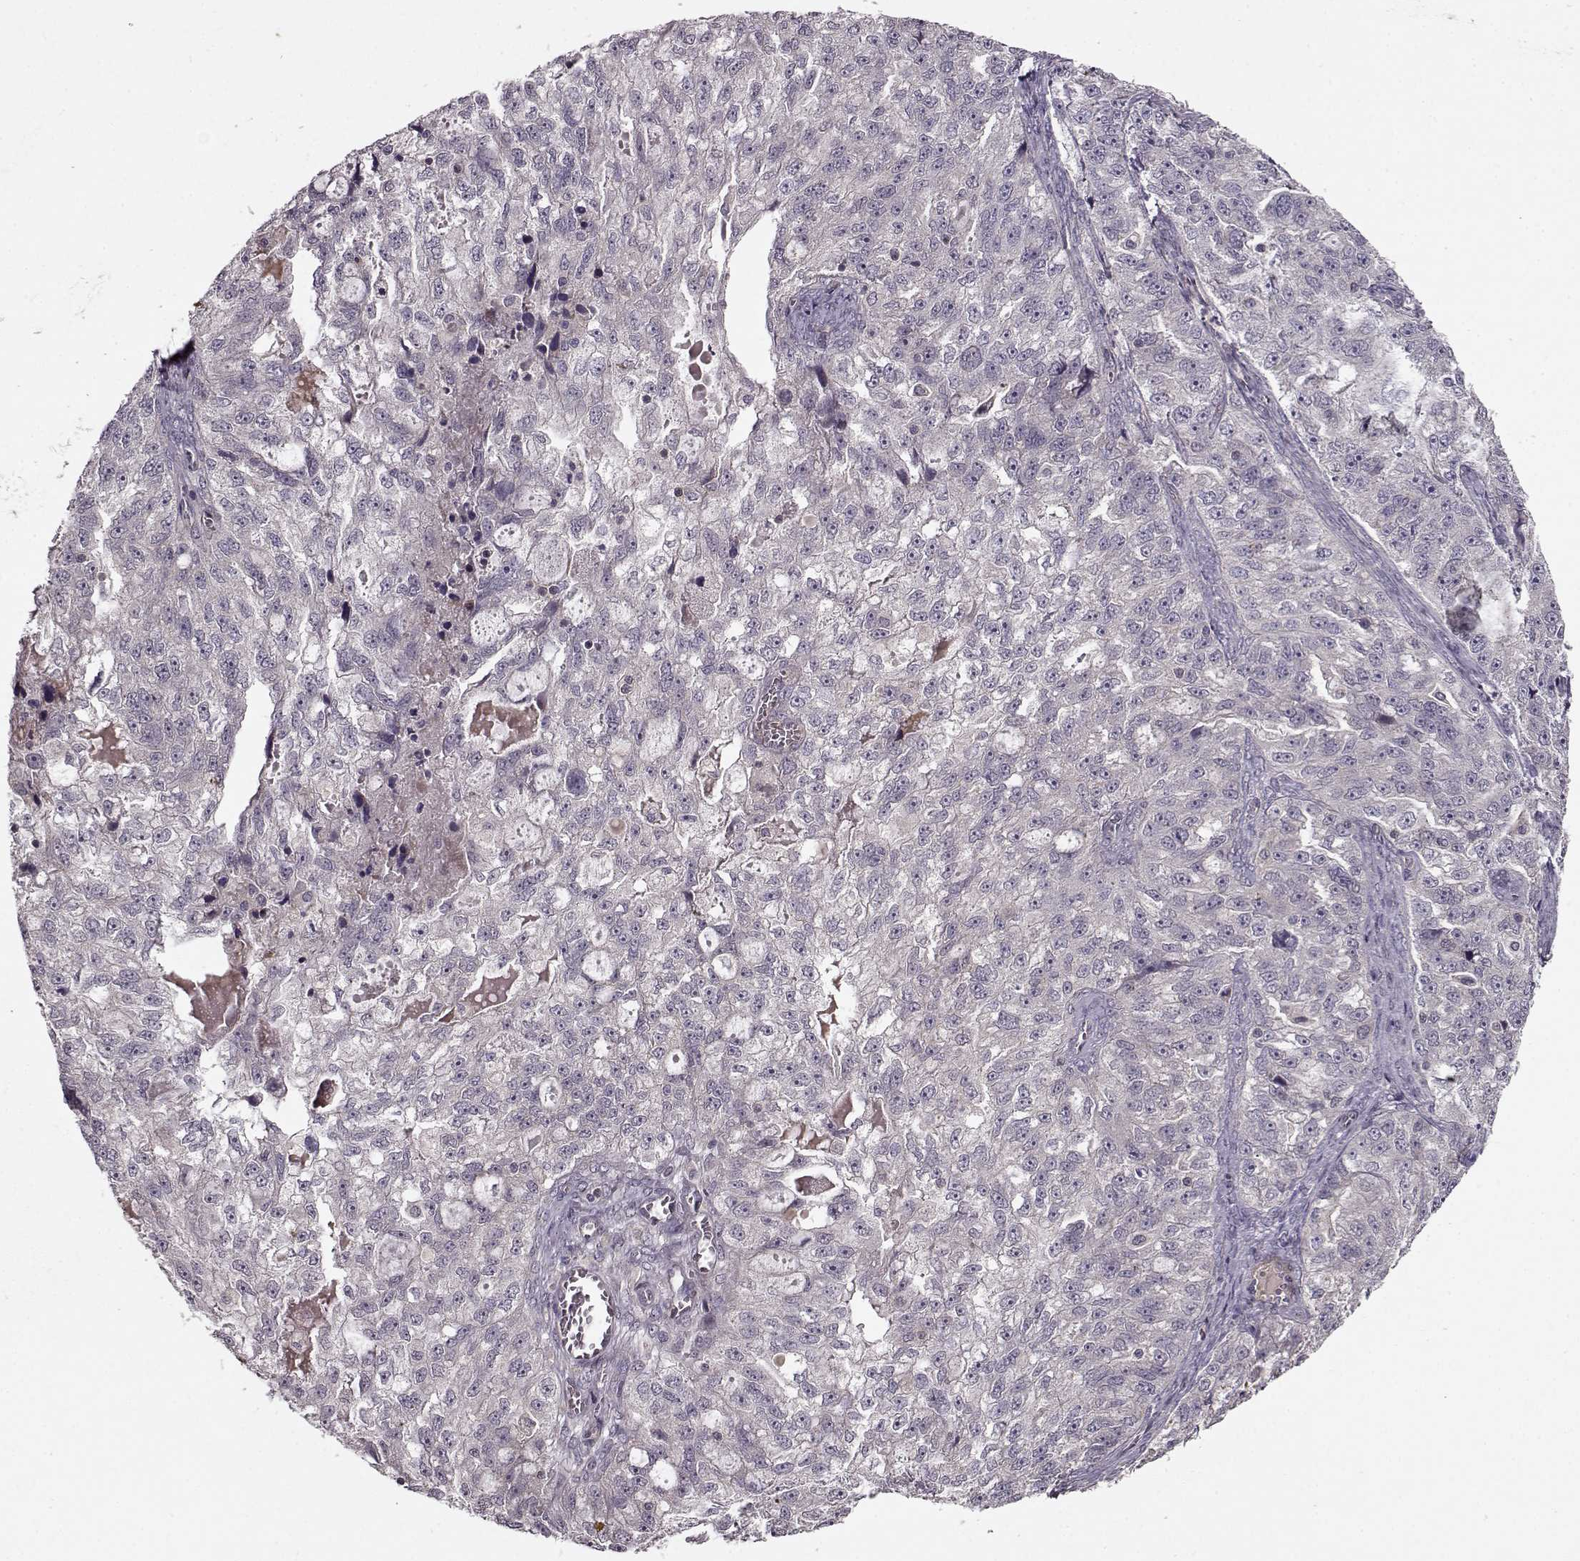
{"staining": {"intensity": "negative", "quantity": "none", "location": "none"}, "tissue": "ovarian cancer", "cell_type": "Tumor cells", "image_type": "cancer", "snomed": [{"axis": "morphology", "description": "Cystadenocarcinoma, serous, NOS"}, {"axis": "topography", "description": "Ovary"}], "caption": "Tumor cells are negative for brown protein staining in serous cystadenocarcinoma (ovarian).", "gene": "SLAIN2", "patient": {"sex": "female", "age": 51}}